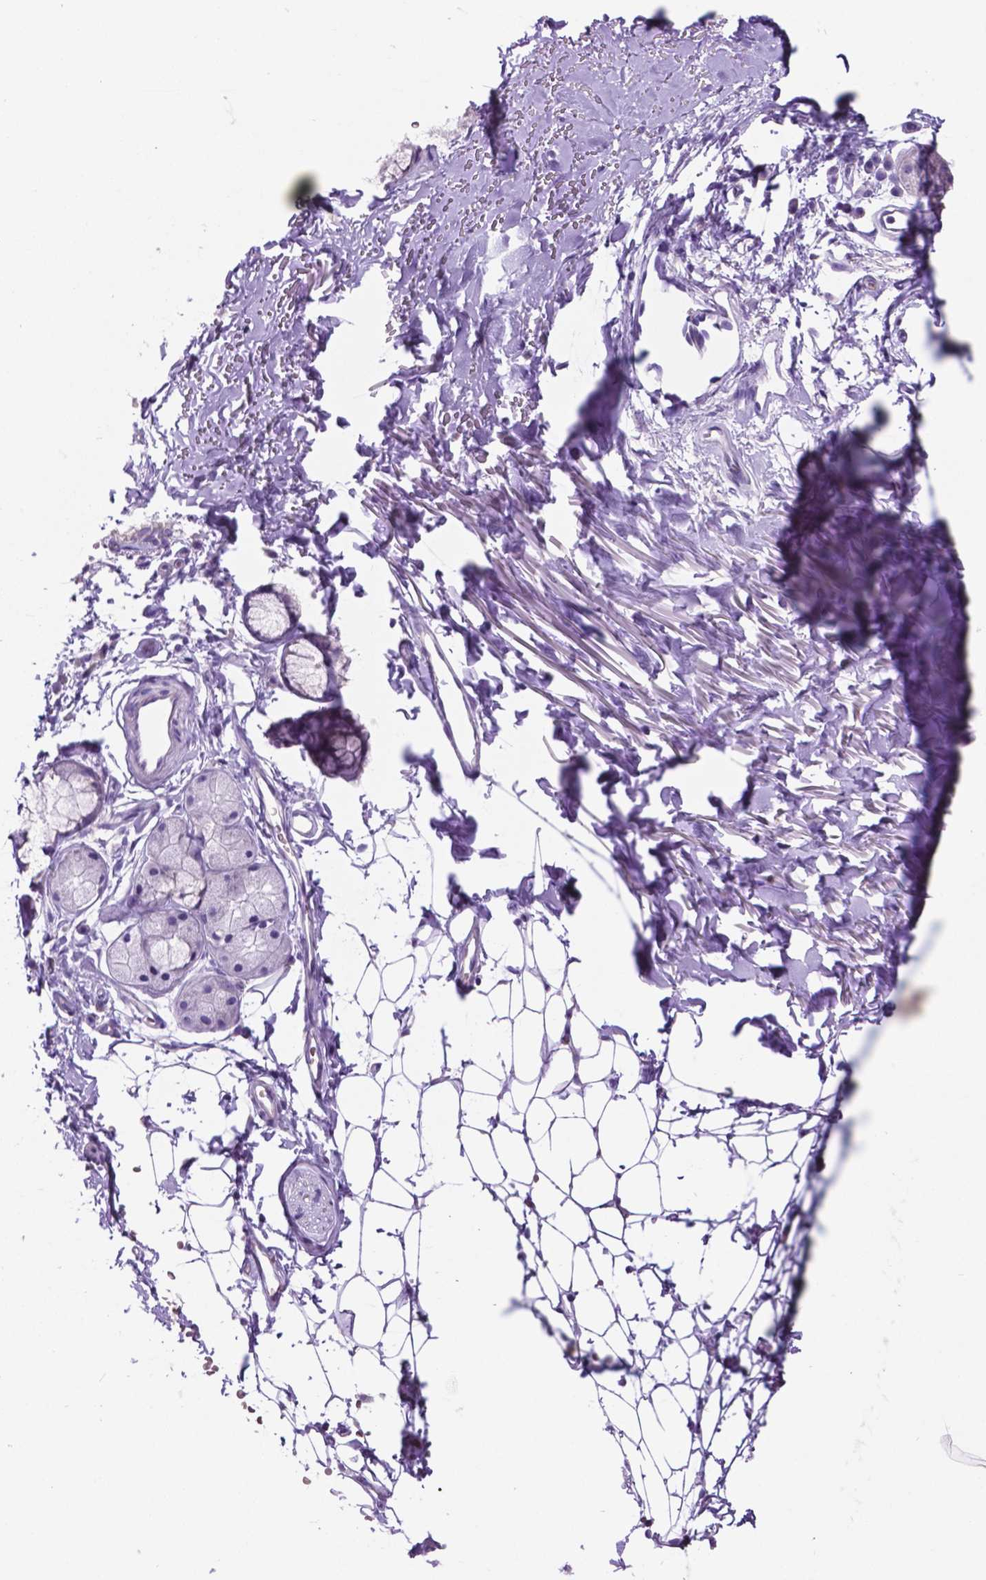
{"staining": {"intensity": "negative", "quantity": "none", "location": "none"}, "tissue": "adipose tissue", "cell_type": "Adipocytes", "image_type": "normal", "snomed": [{"axis": "morphology", "description": "Normal tissue, NOS"}, {"axis": "topography", "description": "Cartilage tissue"}, {"axis": "topography", "description": "Bronchus"}], "caption": "Immunohistochemical staining of benign human adipose tissue displays no significant staining in adipocytes. The staining is performed using DAB brown chromogen with nuclei counter-stained in using hematoxylin.", "gene": "SPDYA", "patient": {"sex": "female", "age": 79}}